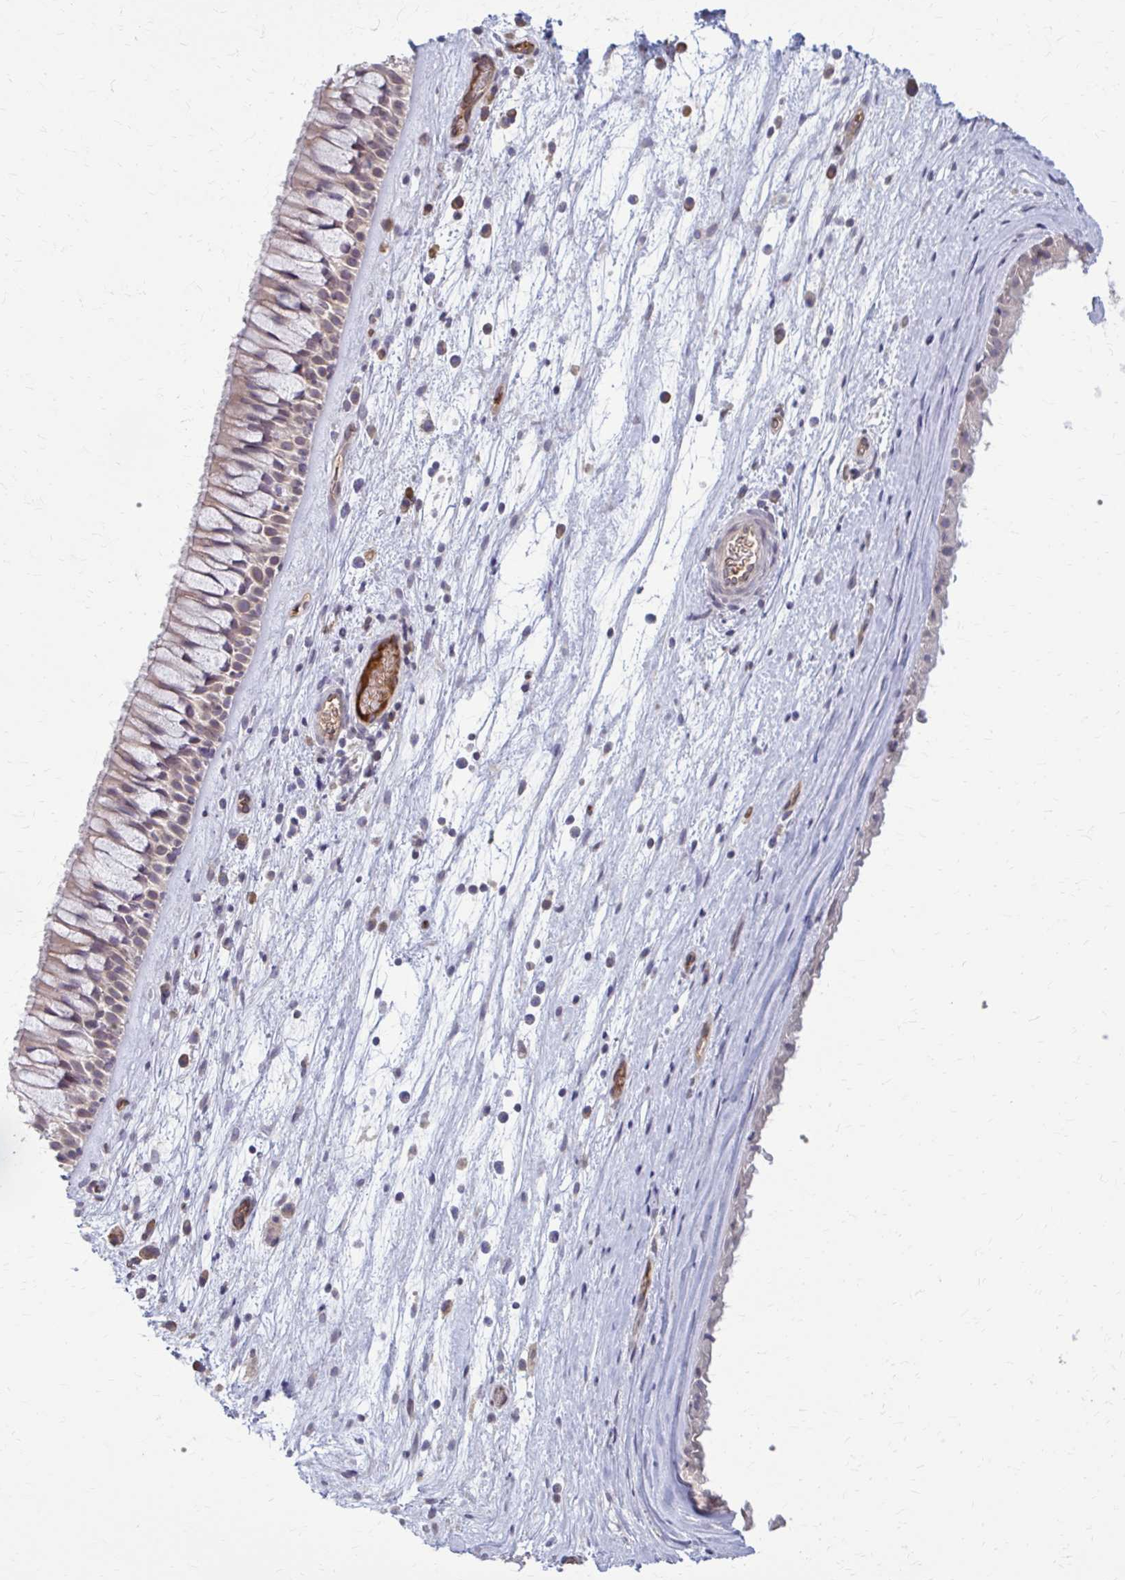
{"staining": {"intensity": "weak", "quantity": "25%-75%", "location": "cytoplasmic/membranous"}, "tissue": "nasopharynx", "cell_type": "Respiratory epithelial cells", "image_type": "normal", "snomed": [{"axis": "morphology", "description": "Normal tissue, NOS"}, {"axis": "topography", "description": "Nasopharynx"}], "caption": "Weak cytoplasmic/membranous protein expression is appreciated in approximately 25%-75% of respiratory epithelial cells in nasopharynx. (DAB (3,3'-diaminobenzidine) IHC, brown staining for protein, blue staining for nuclei).", "gene": "MCRIP2", "patient": {"sex": "male", "age": 74}}